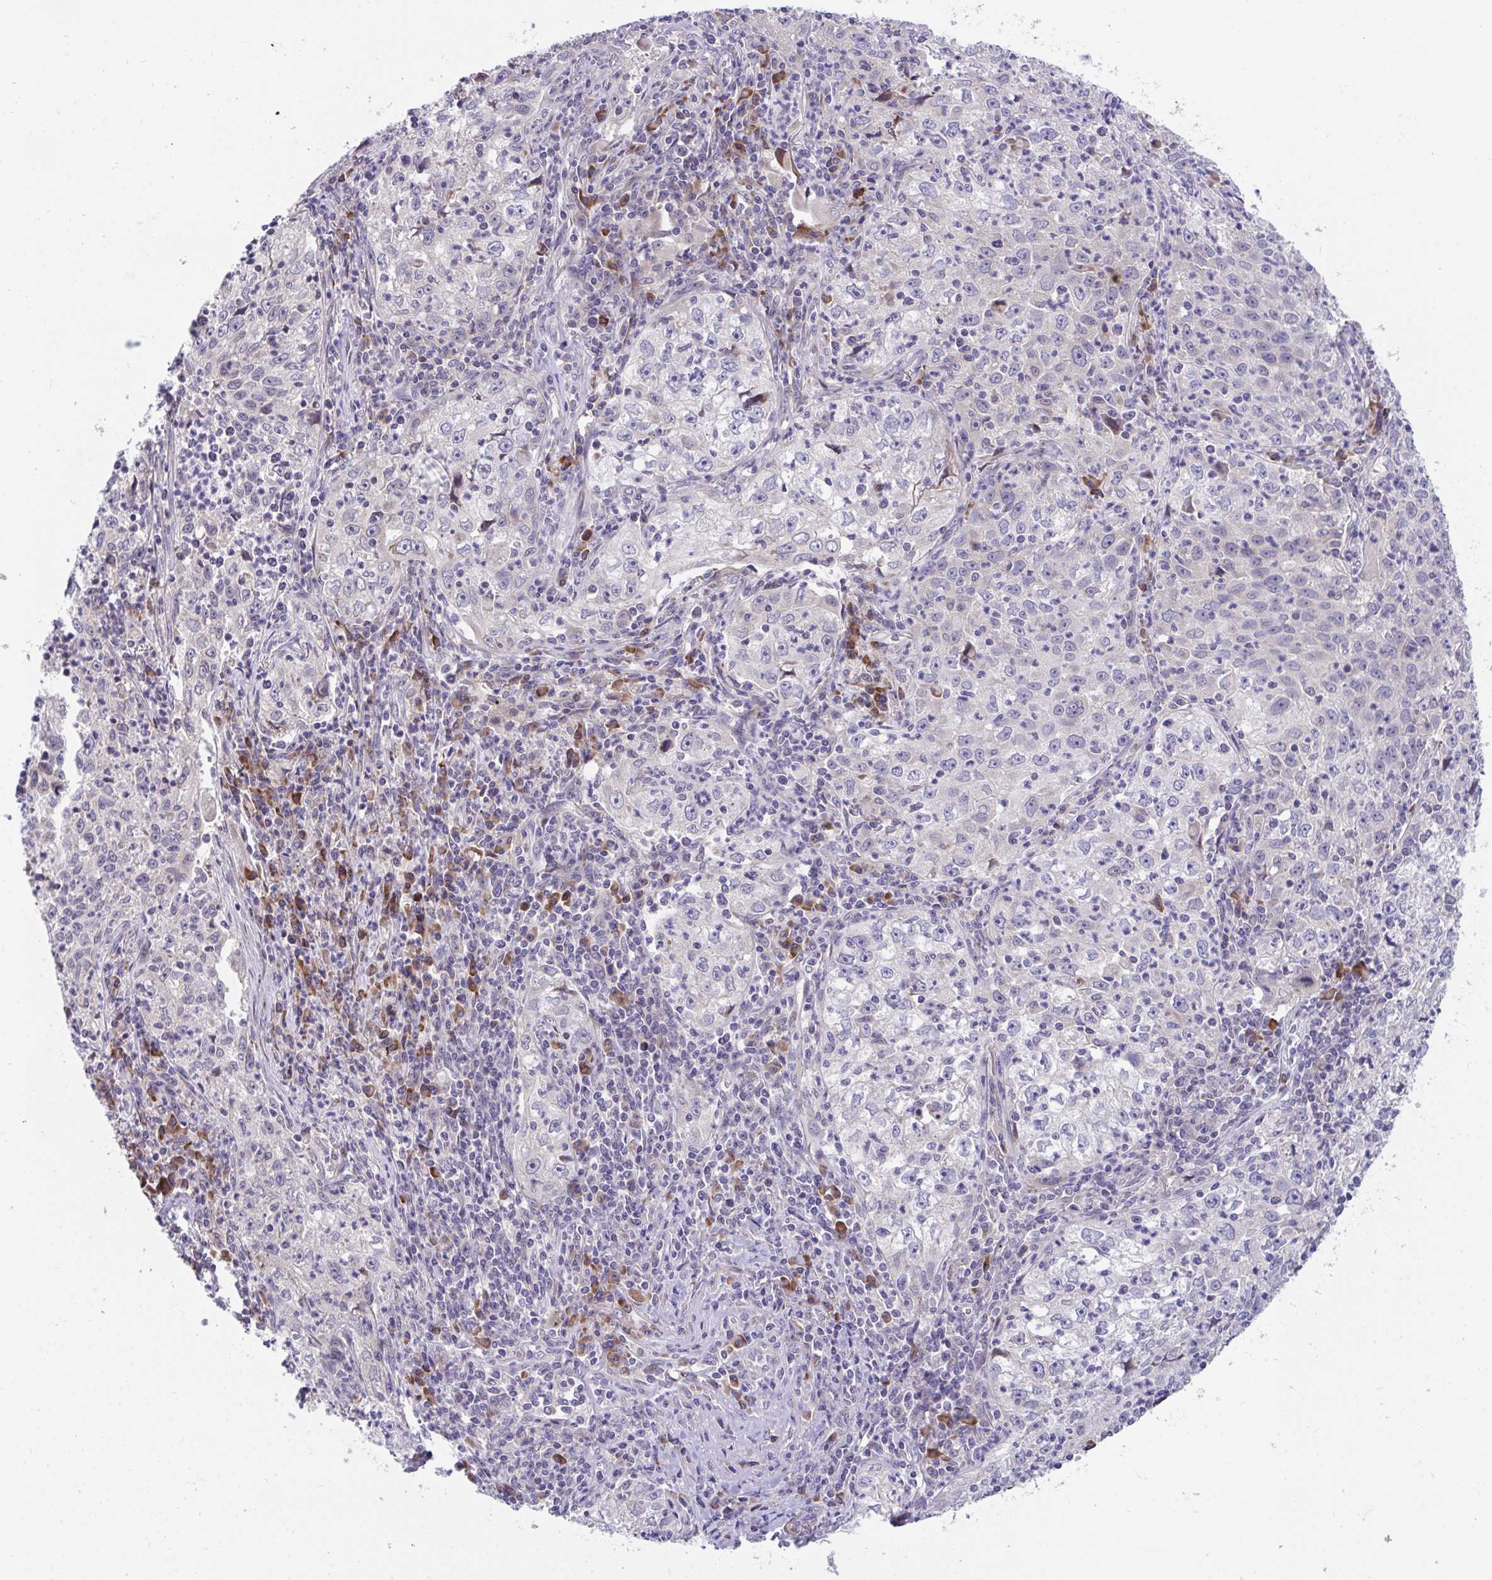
{"staining": {"intensity": "negative", "quantity": "none", "location": "none"}, "tissue": "lung cancer", "cell_type": "Tumor cells", "image_type": "cancer", "snomed": [{"axis": "morphology", "description": "Squamous cell carcinoma, NOS"}, {"axis": "topography", "description": "Lung"}], "caption": "High power microscopy micrograph of an immunohistochemistry (IHC) photomicrograph of lung squamous cell carcinoma, revealing no significant expression in tumor cells. (DAB (3,3'-diaminobenzidine) immunohistochemistry with hematoxylin counter stain).", "gene": "SUSD4", "patient": {"sex": "male", "age": 71}}